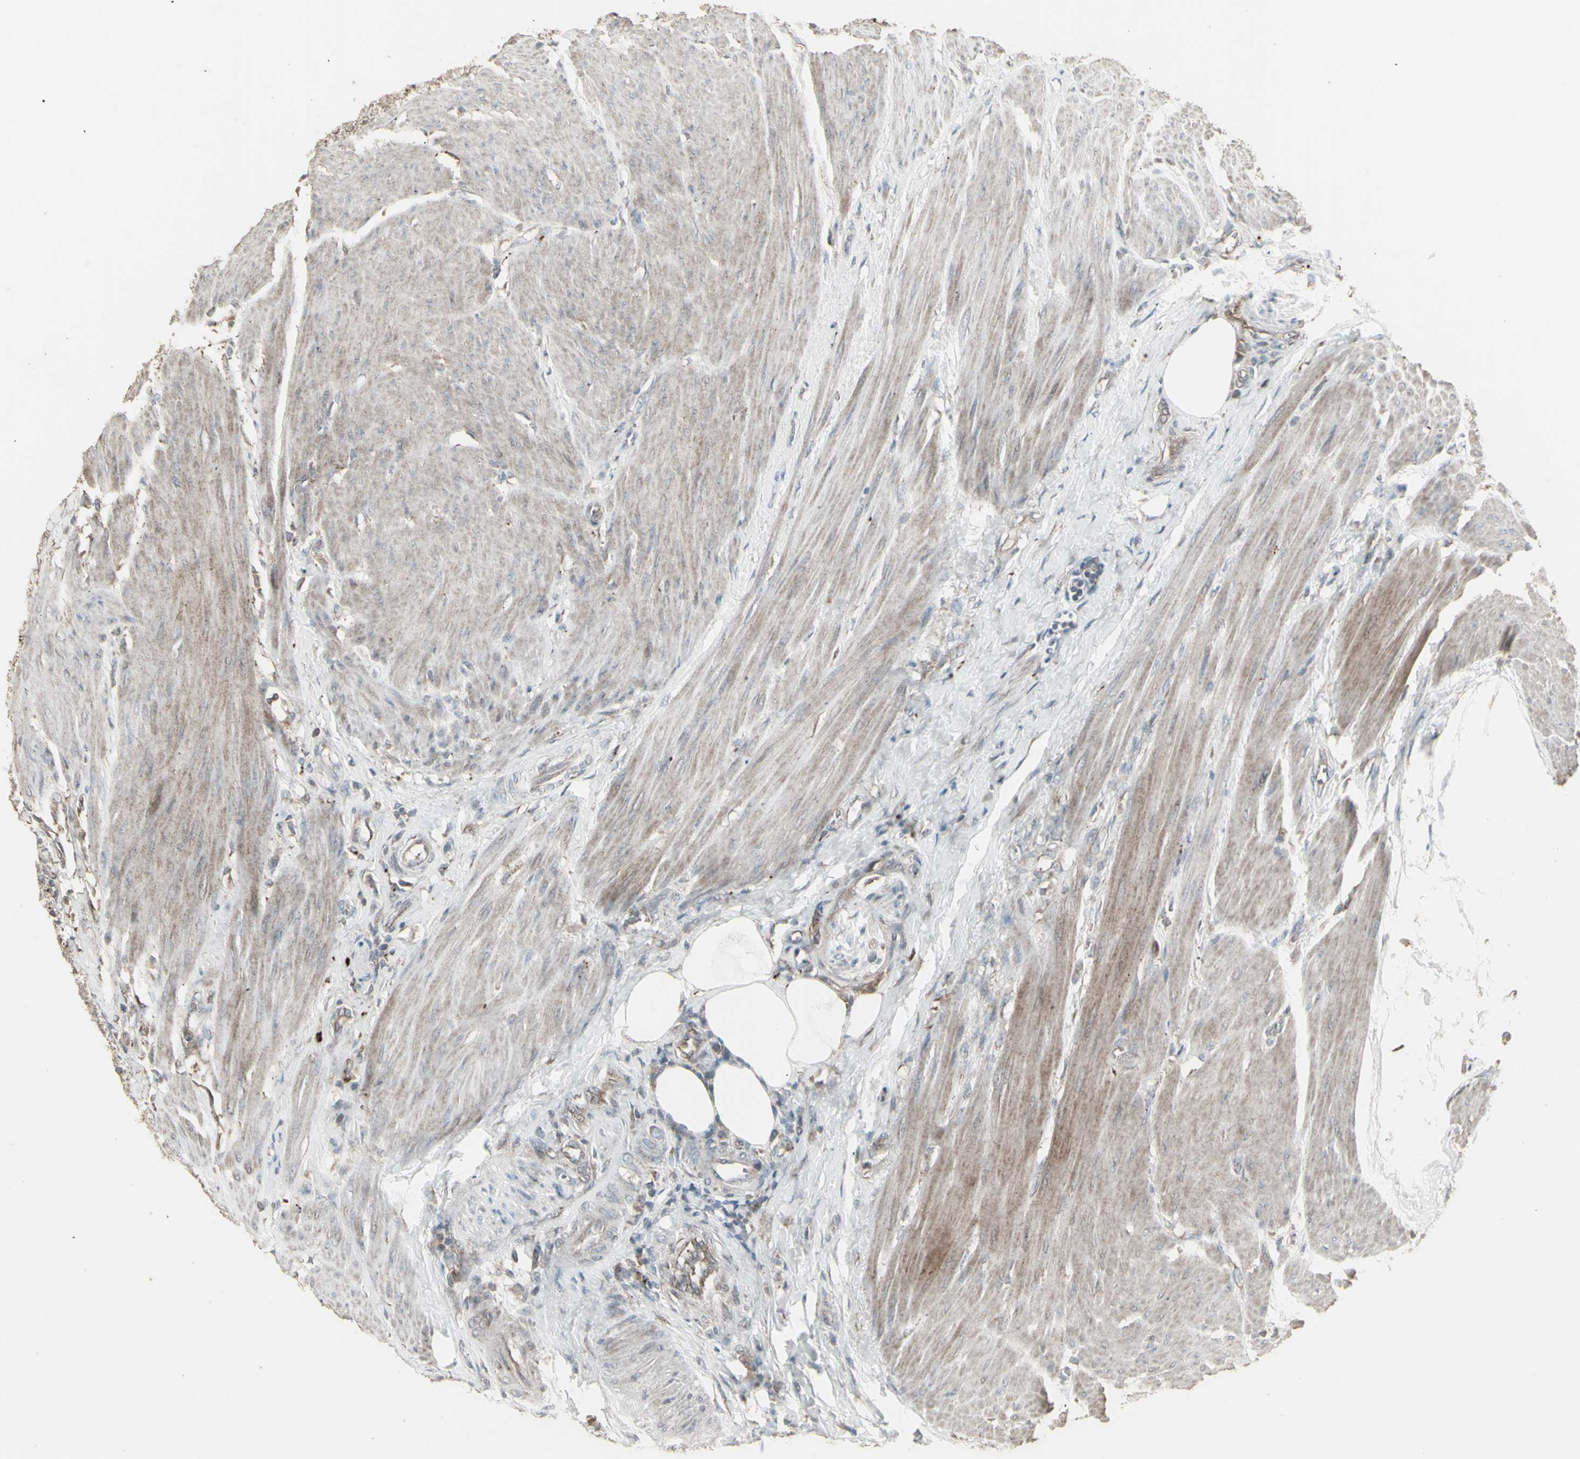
{"staining": {"intensity": "moderate", "quantity": "25%-75%", "location": "cytoplasmic/membranous"}, "tissue": "urothelial cancer", "cell_type": "Tumor cells", "image_type": "cancer", "snomed": [{"axis": "morphology", "description": "Urothelial carcinoma, High grade"}, {"axis": "topography", "description": "Urinary bladder"}], "caption": "Urothelial cancer stained with immunohistochemistry shows moderate cytoplasmic/membranous expression in approximately 25%-75% of tumor cells.", "gene": "RNASEL", "patient": {"sex": "male", "age": 35}}